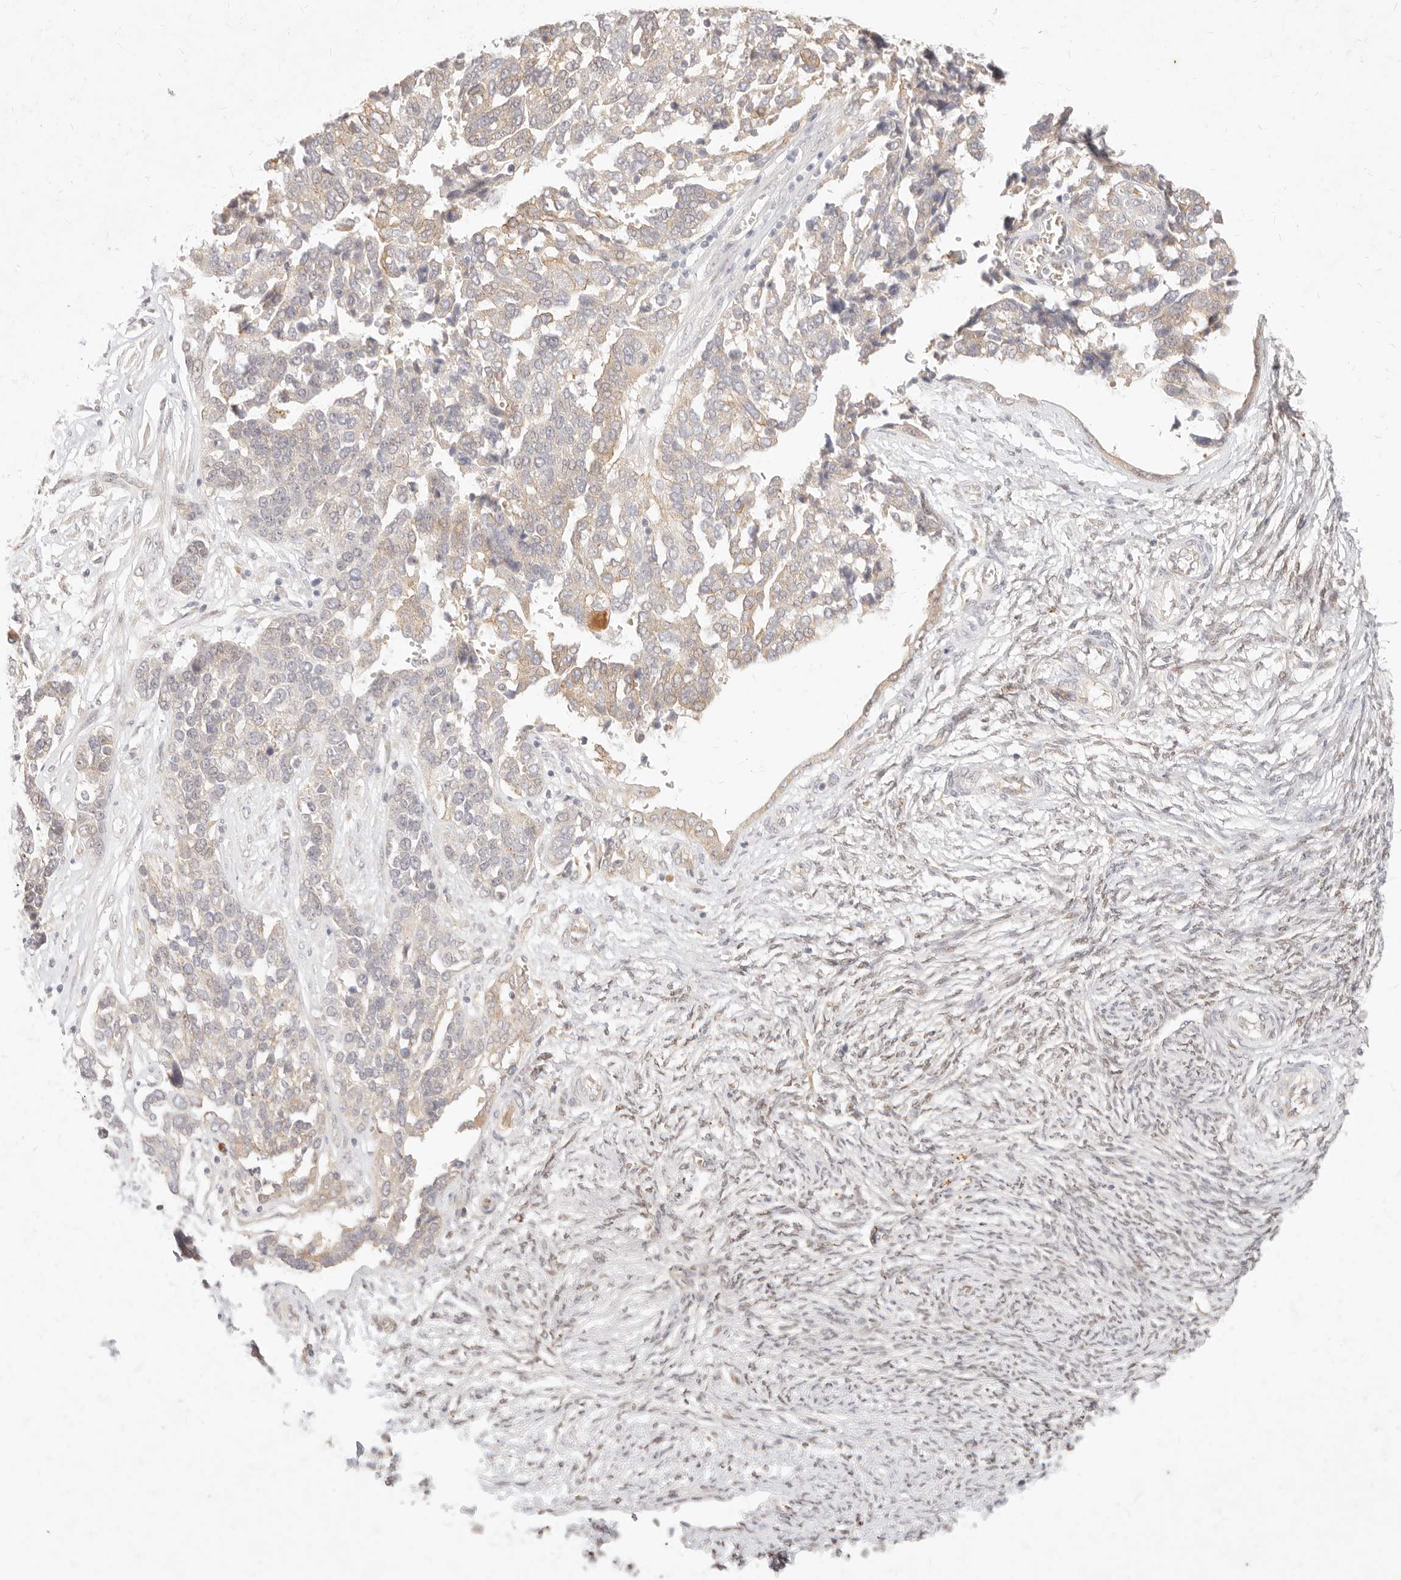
{"staining": {"intensity": "weak", "quantity": "25%-75%", "location": "cytoplasmic/membranous"}, "tissue": "ovarian cancer", "cell_type": "Tumor cells", "image_type": "cancer", "snomed": [{"axis": "morphology", "description": "Cystadenocarcinoma, serous, NOS"}, {"axis": "topography", "description": "Ovary"}], "caption": "The histopathology image exhibits immunohistochemical staining of ovarian cancer (serous cystadenocarcinoma). There is weak cytoplasmic/membranous expression is seen in approximately 25%-75% of tumor cells.", "gene": "ASCL3", "patient": {"sex": "female", "age": 44}}